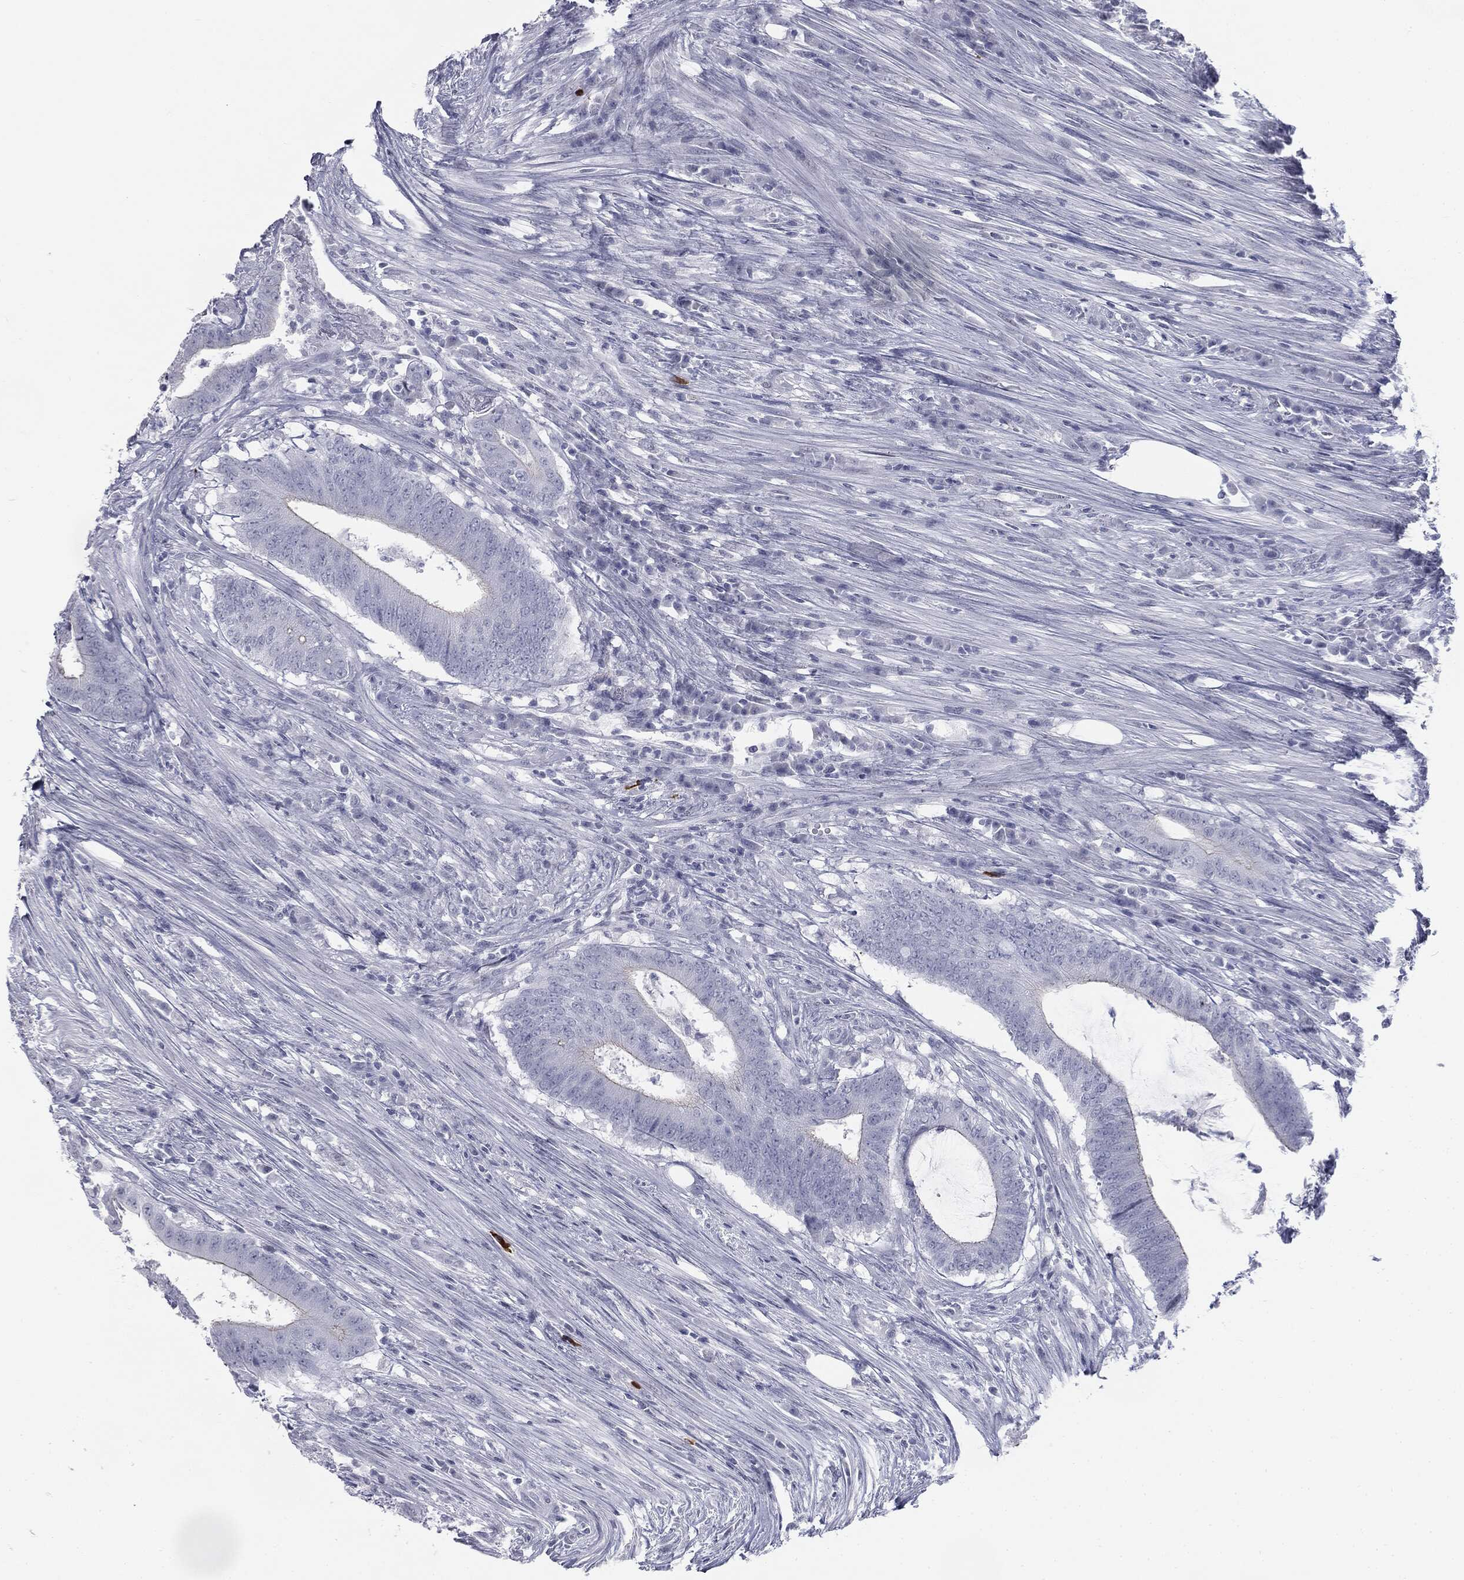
{"staining": {"intensity": "negative", "quantity": "none", "location": "none"}, "tissue": "colorectal cancer", "cell_type": "Tumor cells", "image_type": "cancer", "snomed": [{"axis": "morphology", "description": "Adenocarcinoma, NOS"}, {"axis": "topography", "description": "Colon"}], "caption": "Adenocarcinoma (colorectal) was stained to show a protein in brown. There is no significant expression in tumor cells. The staining is performed using DAB (3,3'-diaminobenzidine) brown chromogen with nuclei counter-stained in using hematoxylin.", "gene": "TPO", "patient": {"sex": "female", "age": 43}}